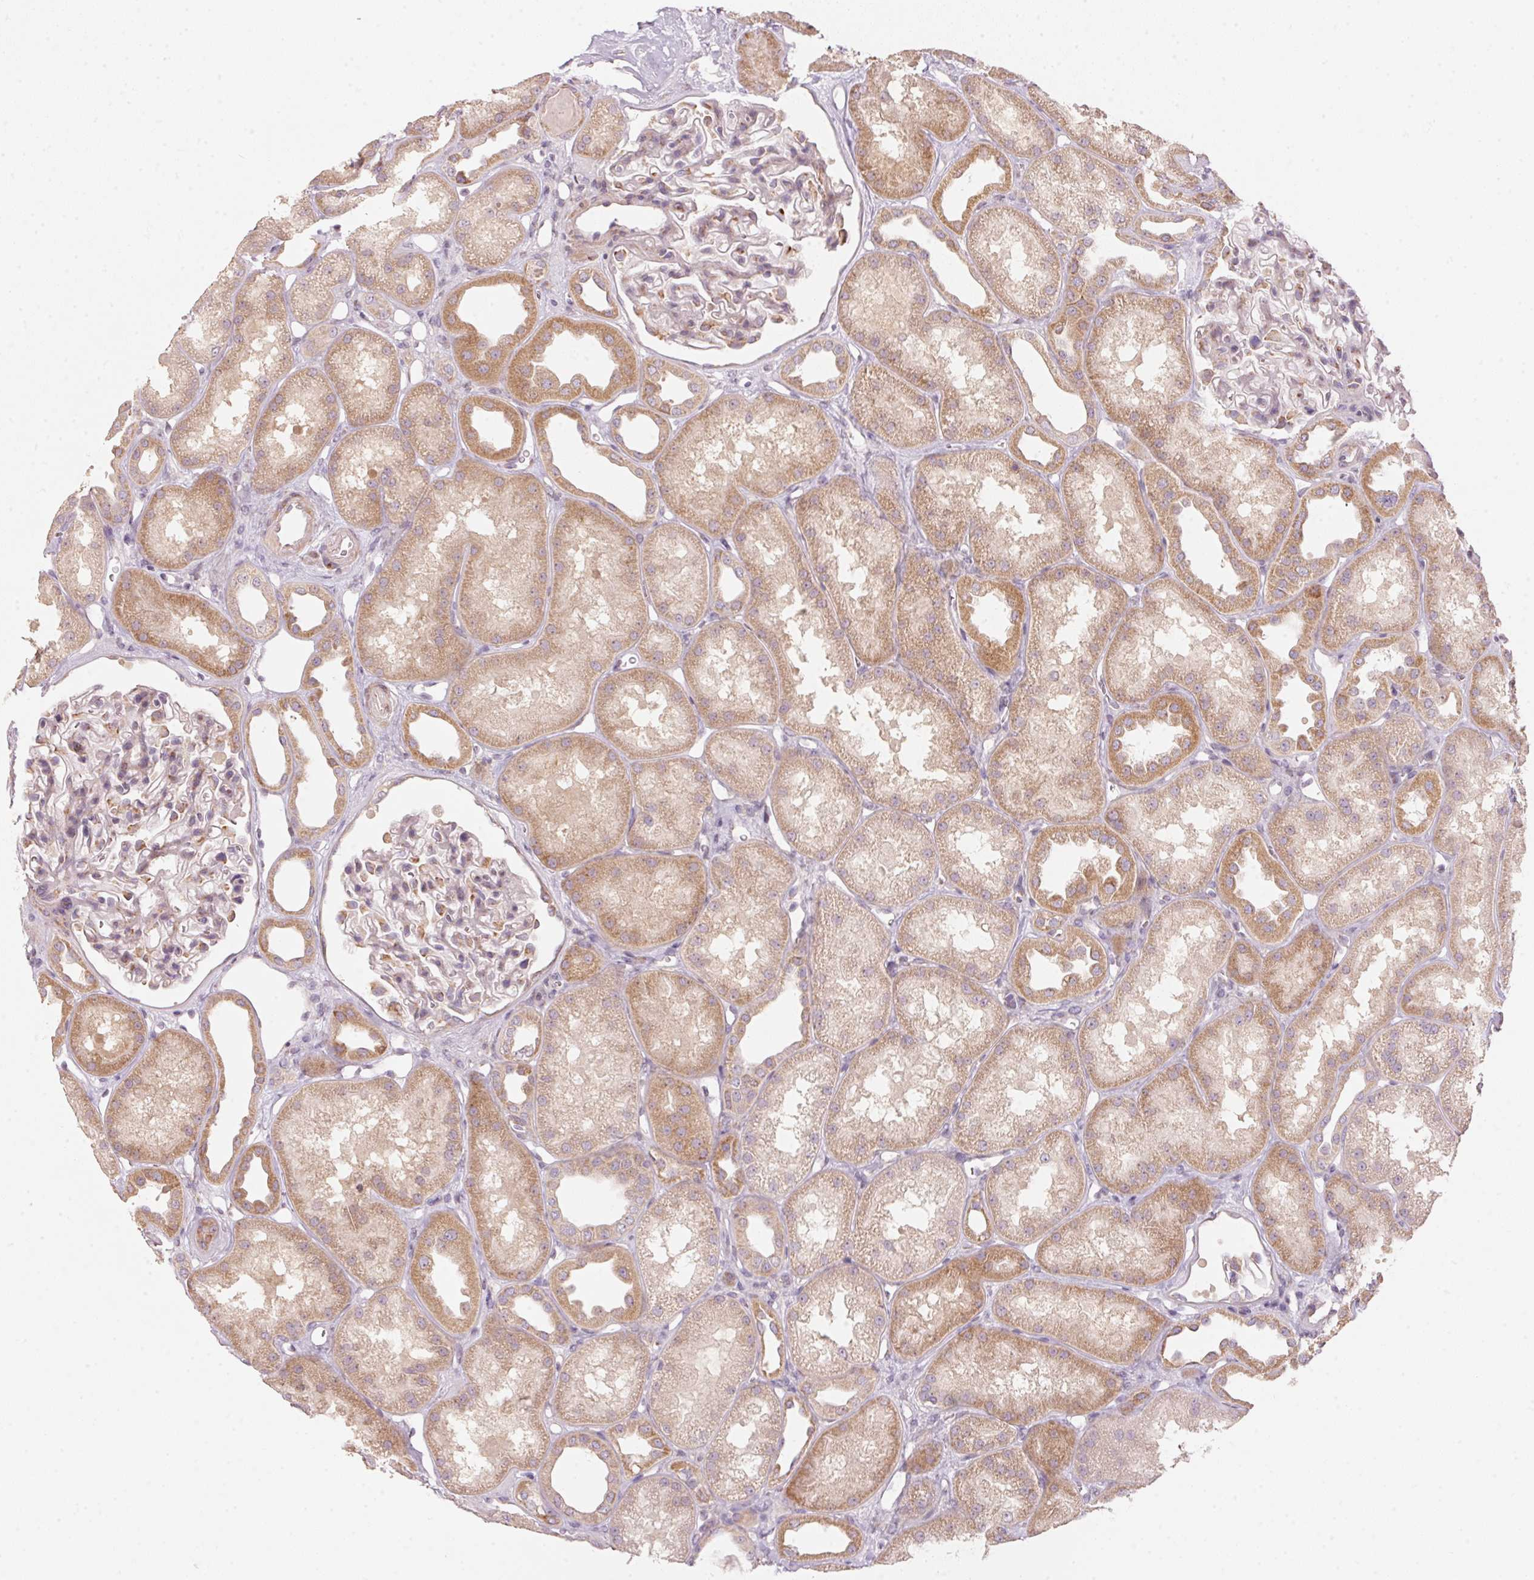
{"staining": {"intensity": "weak", "quantity": "<25%", "location": "cytoplasmic/membranous"}, "tissue": "kidney", "cell_type": "Cells in glomeruli", "image_type": "normal", "snomed": [{"axis": "morphology", "description": "Normal tissue, NOS"}, {"axis": "topography", "description": "Kidney"}], "caption": "Immunohistochemistry (IHC) of normal human kidney reveals no staining in cells in glomeruli.", "gene": "BLOC1S2", "patient": {"sex": "male", "age": 61}}